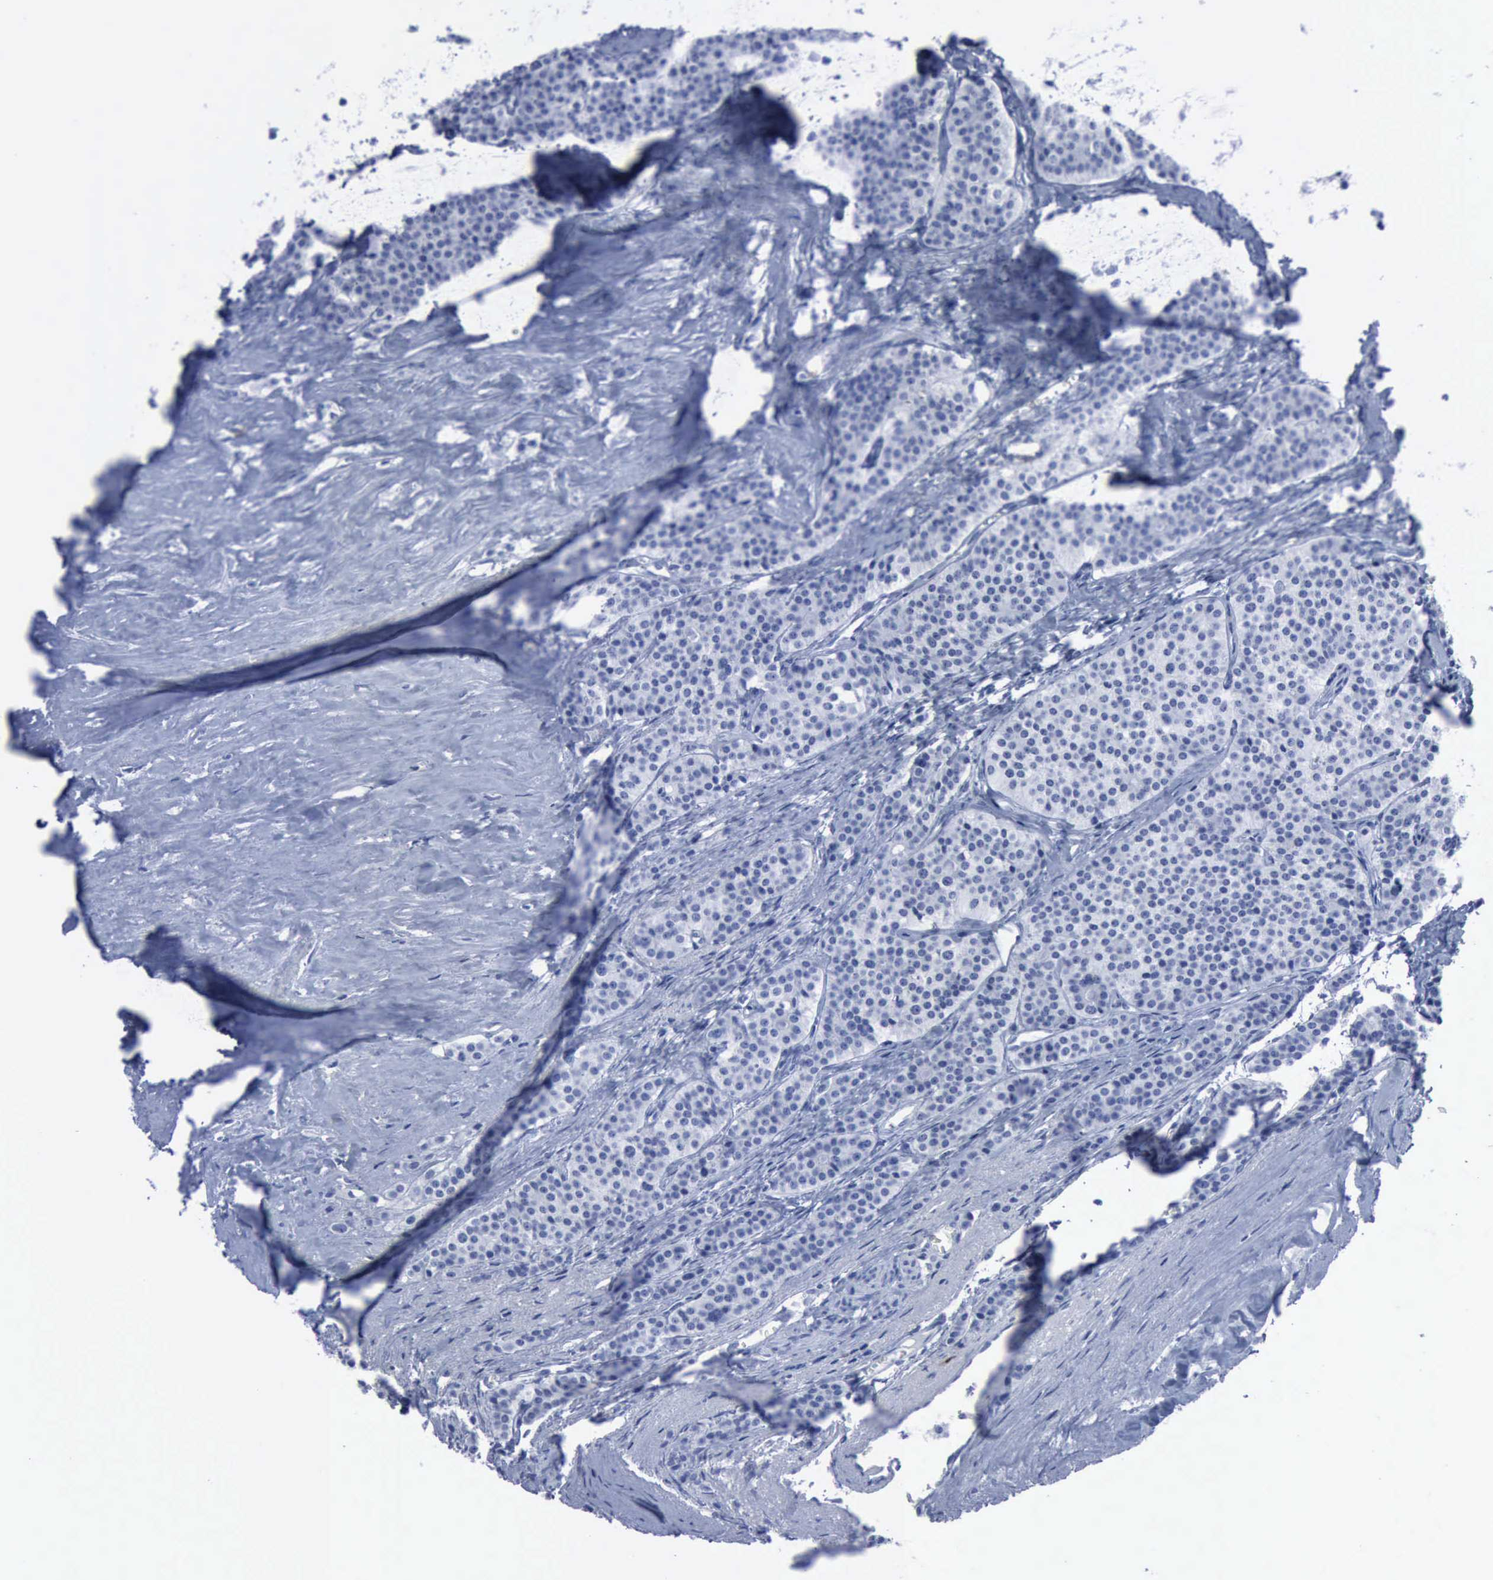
{"staining": {"intensity": "negative", "quantity": "none", "location": "none"}, "tissue": "carcinoid", "cell_type": "Tumor cells", "image_type": "cancer", "snomed": [{"axis": "morphology", "description": "Carcinoid, malignant, NOS"}, {"axis": "topography", "description": "Small intestine"}], "caption": "High power microscopy histopathology image of an immunohistochemistry histopathology image of carcinoid, revealing no significant staining in tumor cells.", "gene": "CSTA", "patient": {"sex": "male", "age": 63}}